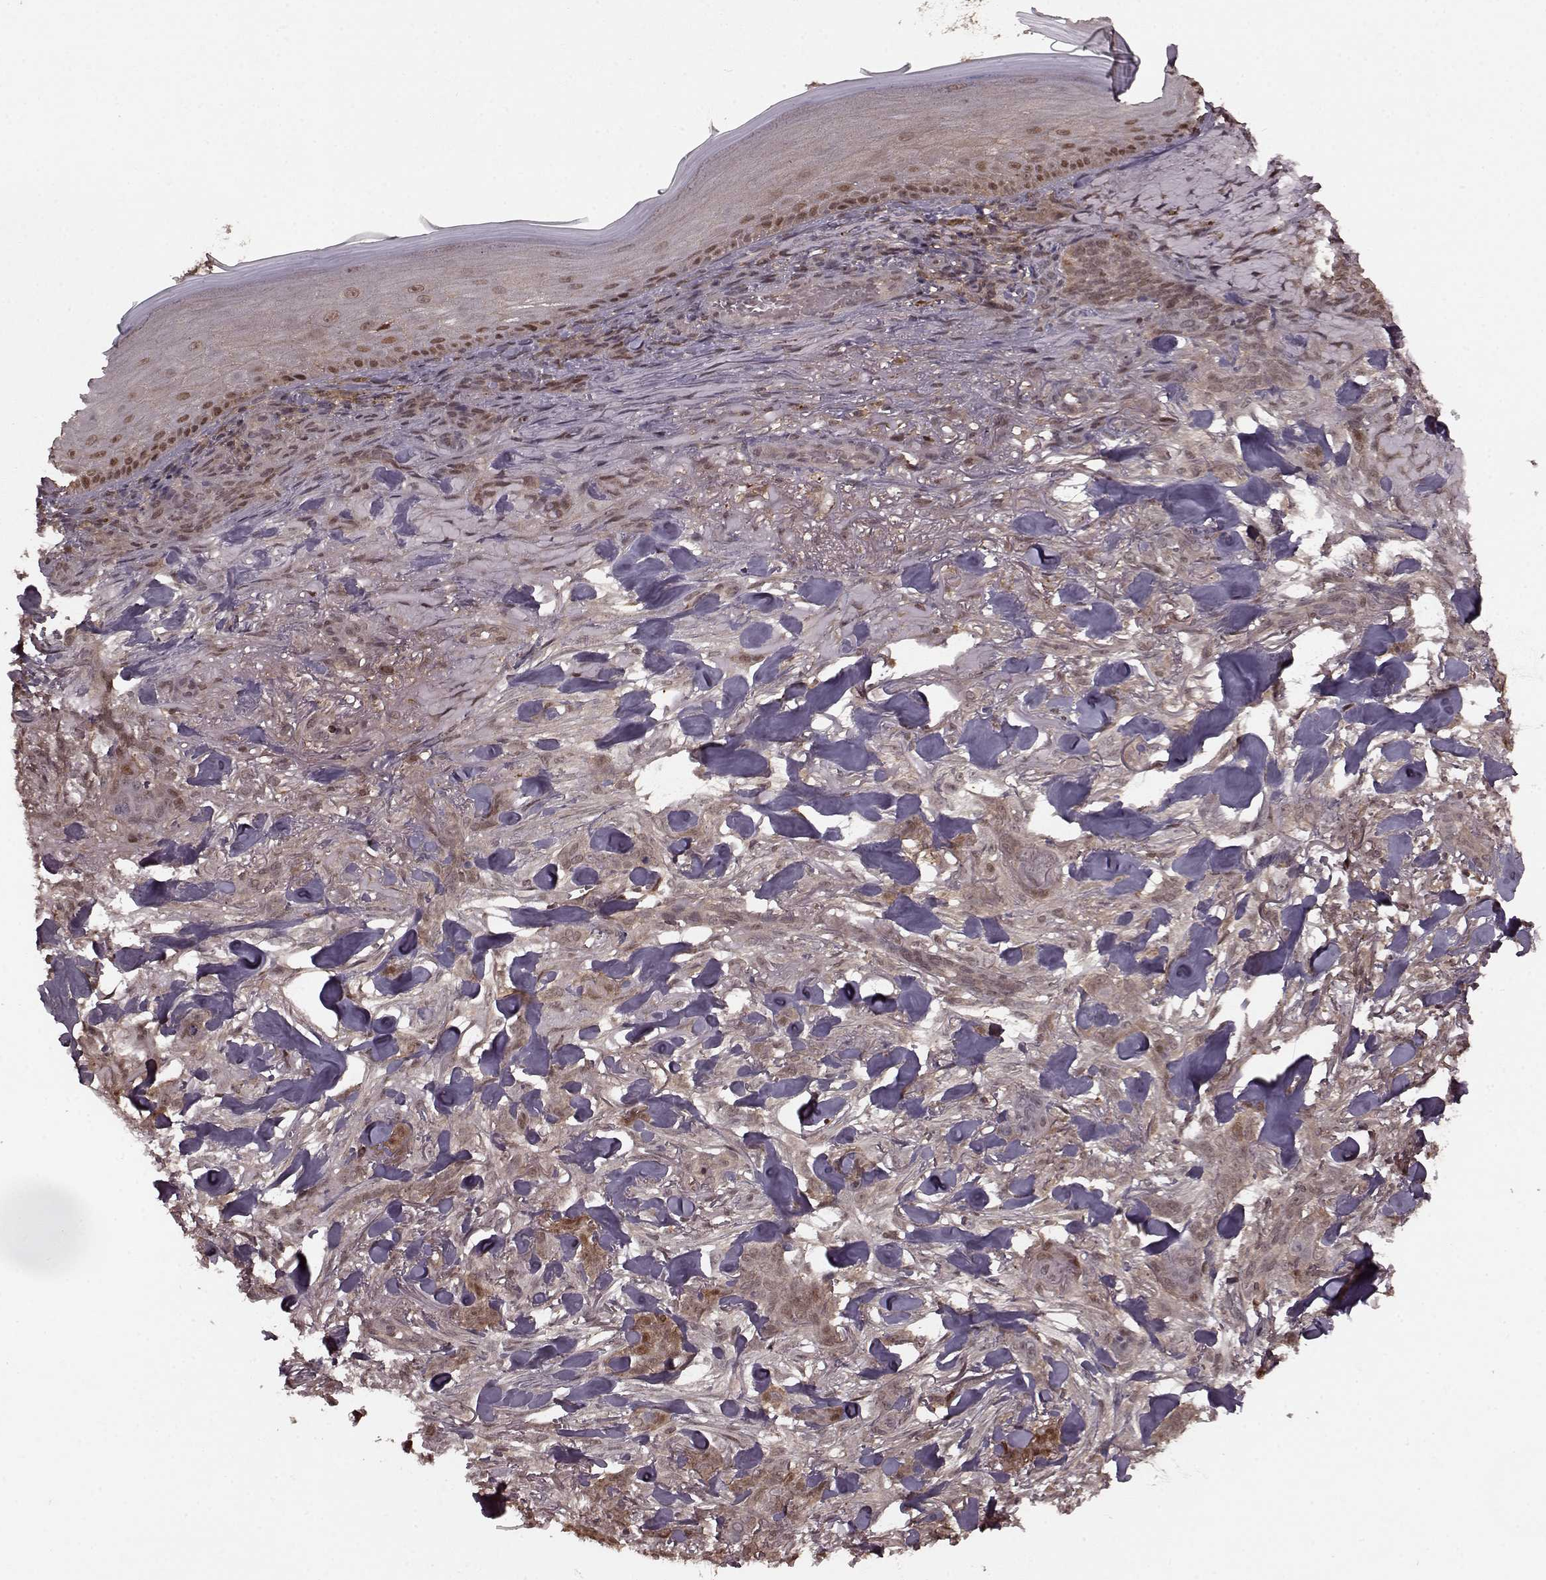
{"staining": {"intensity": "moderate", "quantity": "25%-75%", "location": "cytoplasmic/membranous,nuclear"}, "tissue": "skin cancer", "cell_type": "Tumor cells", "image_type": "cancer", "snomed": [{"axis": "morphology", "description": "Basal cell carcinoma"}, {"axis": "topography", "description": "Skin"}], "caption": "Skin cancer tissue demonstrates moderate cytoplasmic/membranous and nuclear positivity in approximately 25%-75% of tumor cells, visualized by immunohistochemistry.", "gene": "GSS", "patient": {"sex": "female", "age": 61}}